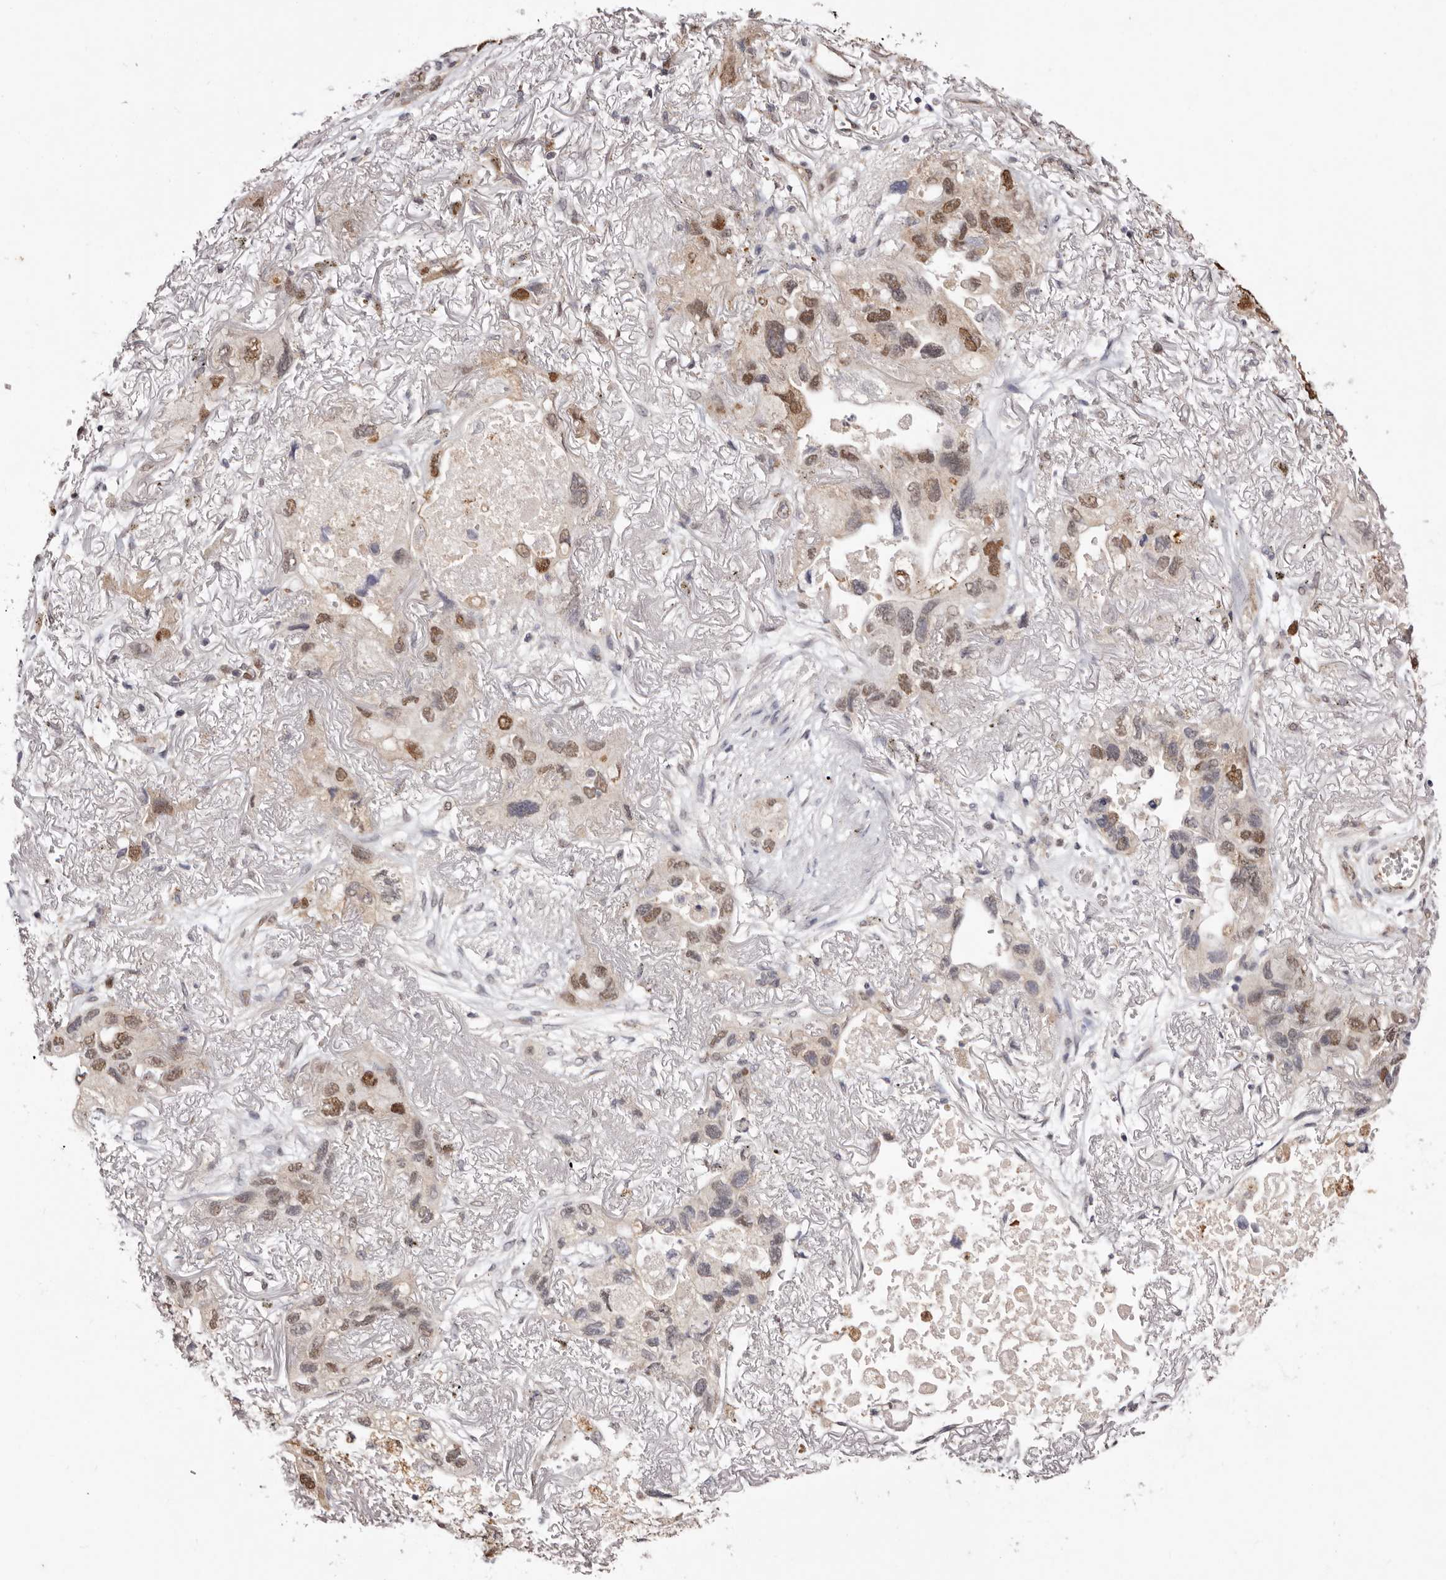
{"staining": {"intensity": "moderate", "quantity": ">75%", "location": "nuclear"}, "tissue": "lung cancer", "cell_type": "Tumor cells", "image_type": "cancer", "snomed": [{"axis": "morphology", "description": "Squamous cell carcinoma, NOS"}, {"axis": "topography", "description": "Lung"}], "caption": "Squamous cell carcinoma (lung) stained with DAB IHC exhibits medium levels of moderate nuclear staining in approximately >75% of tumor cells.", "gene": "NOTCH1", "patient": {"sex": "female", "age": 73}}